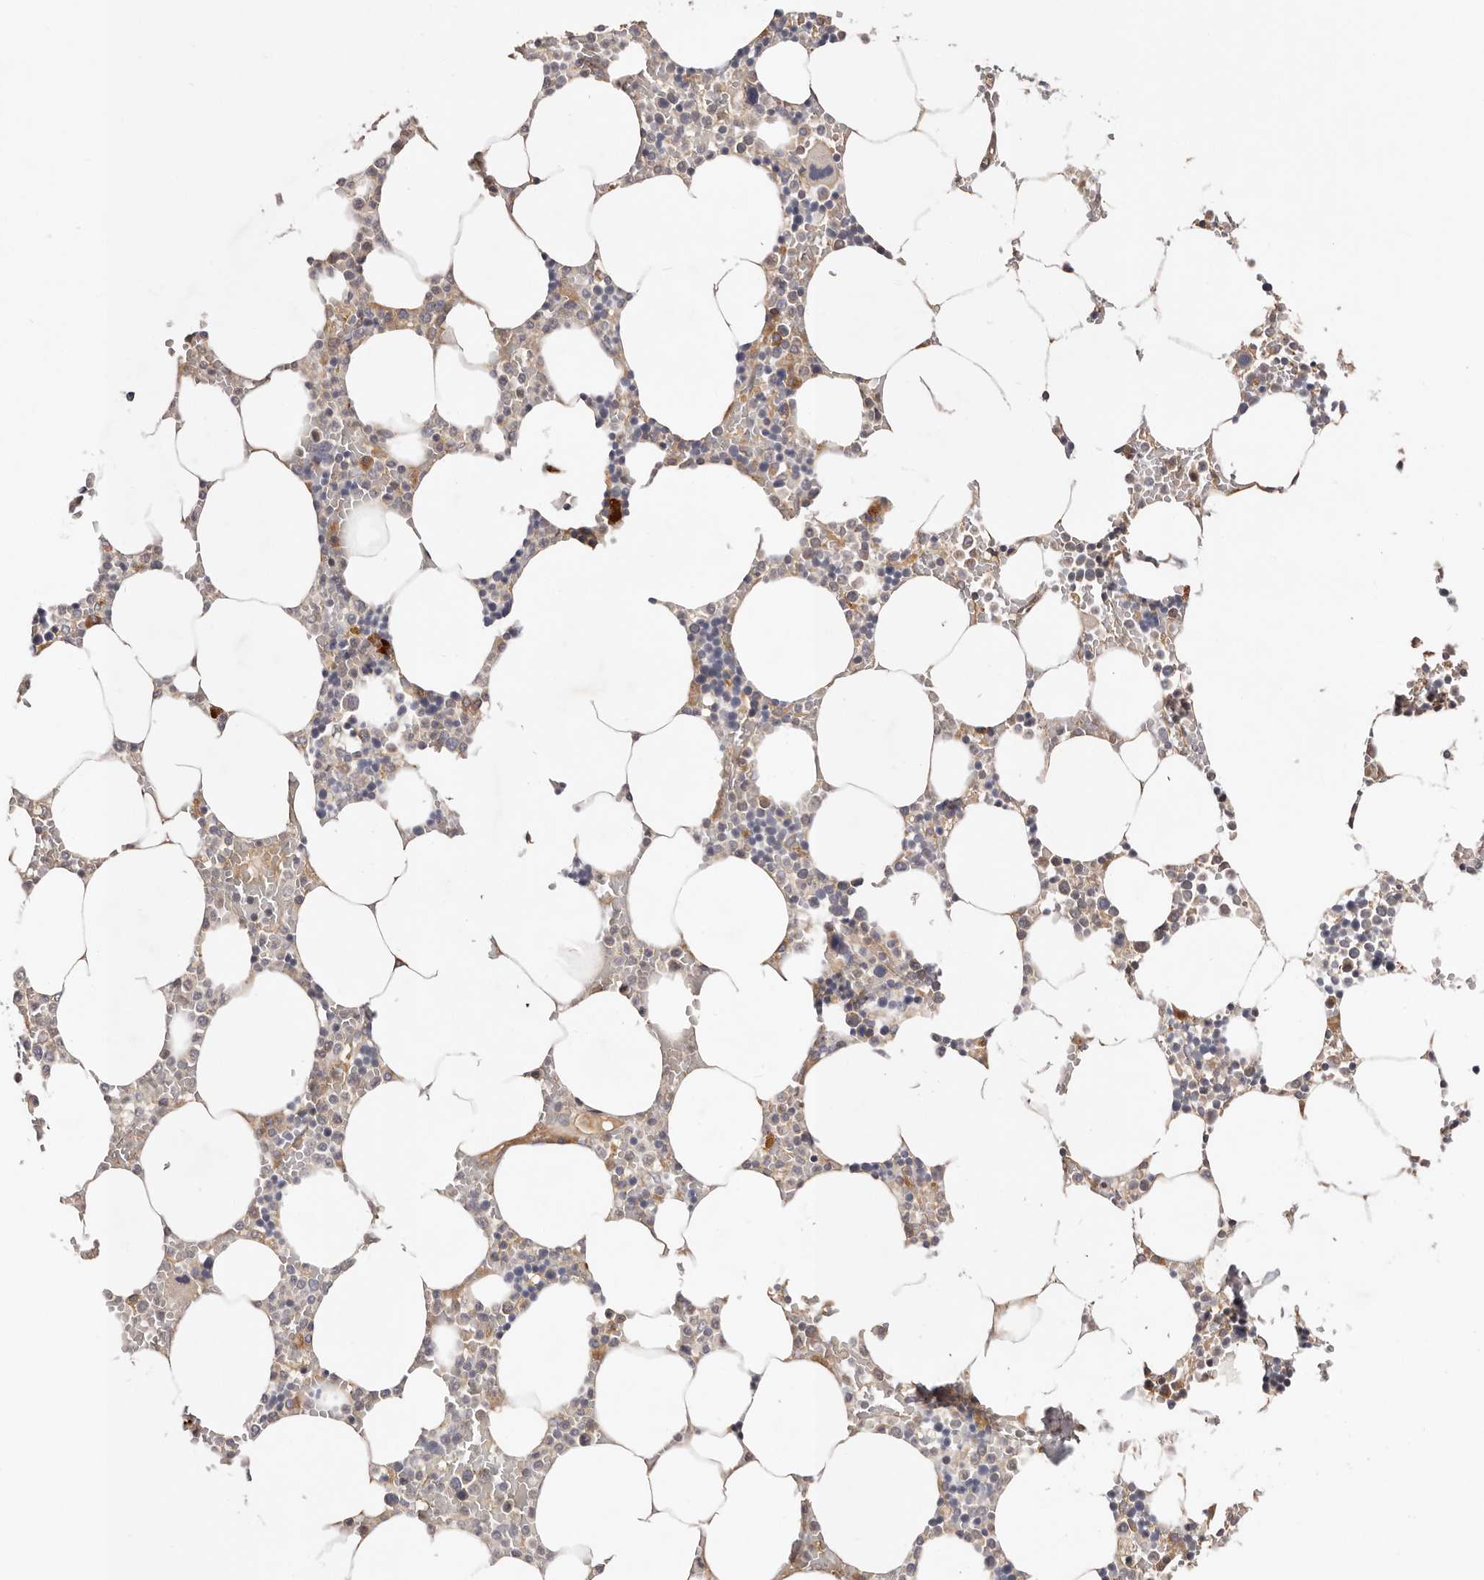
{"staining": {"intensity": "moderate", "quantity": "<25%", "location": "cytoplasmic/membranous"}, "tissue": "bone marrow", "cell_type": "Hematopoietic cells", "image_type": "normal", "snomed": [{"axis": "morphology", "description": "Normal tissue, NOS"}, {"axis": "topography", "description": "Bone marrow"}], "caption": "Human bone marrow stained for a protein (brown) shows moderate cytoplasmic/membranous positive expression in about <25% of hematopoietic cells.", "gene": "MACF1", "patient": {"sex": "male", "age": 70}}